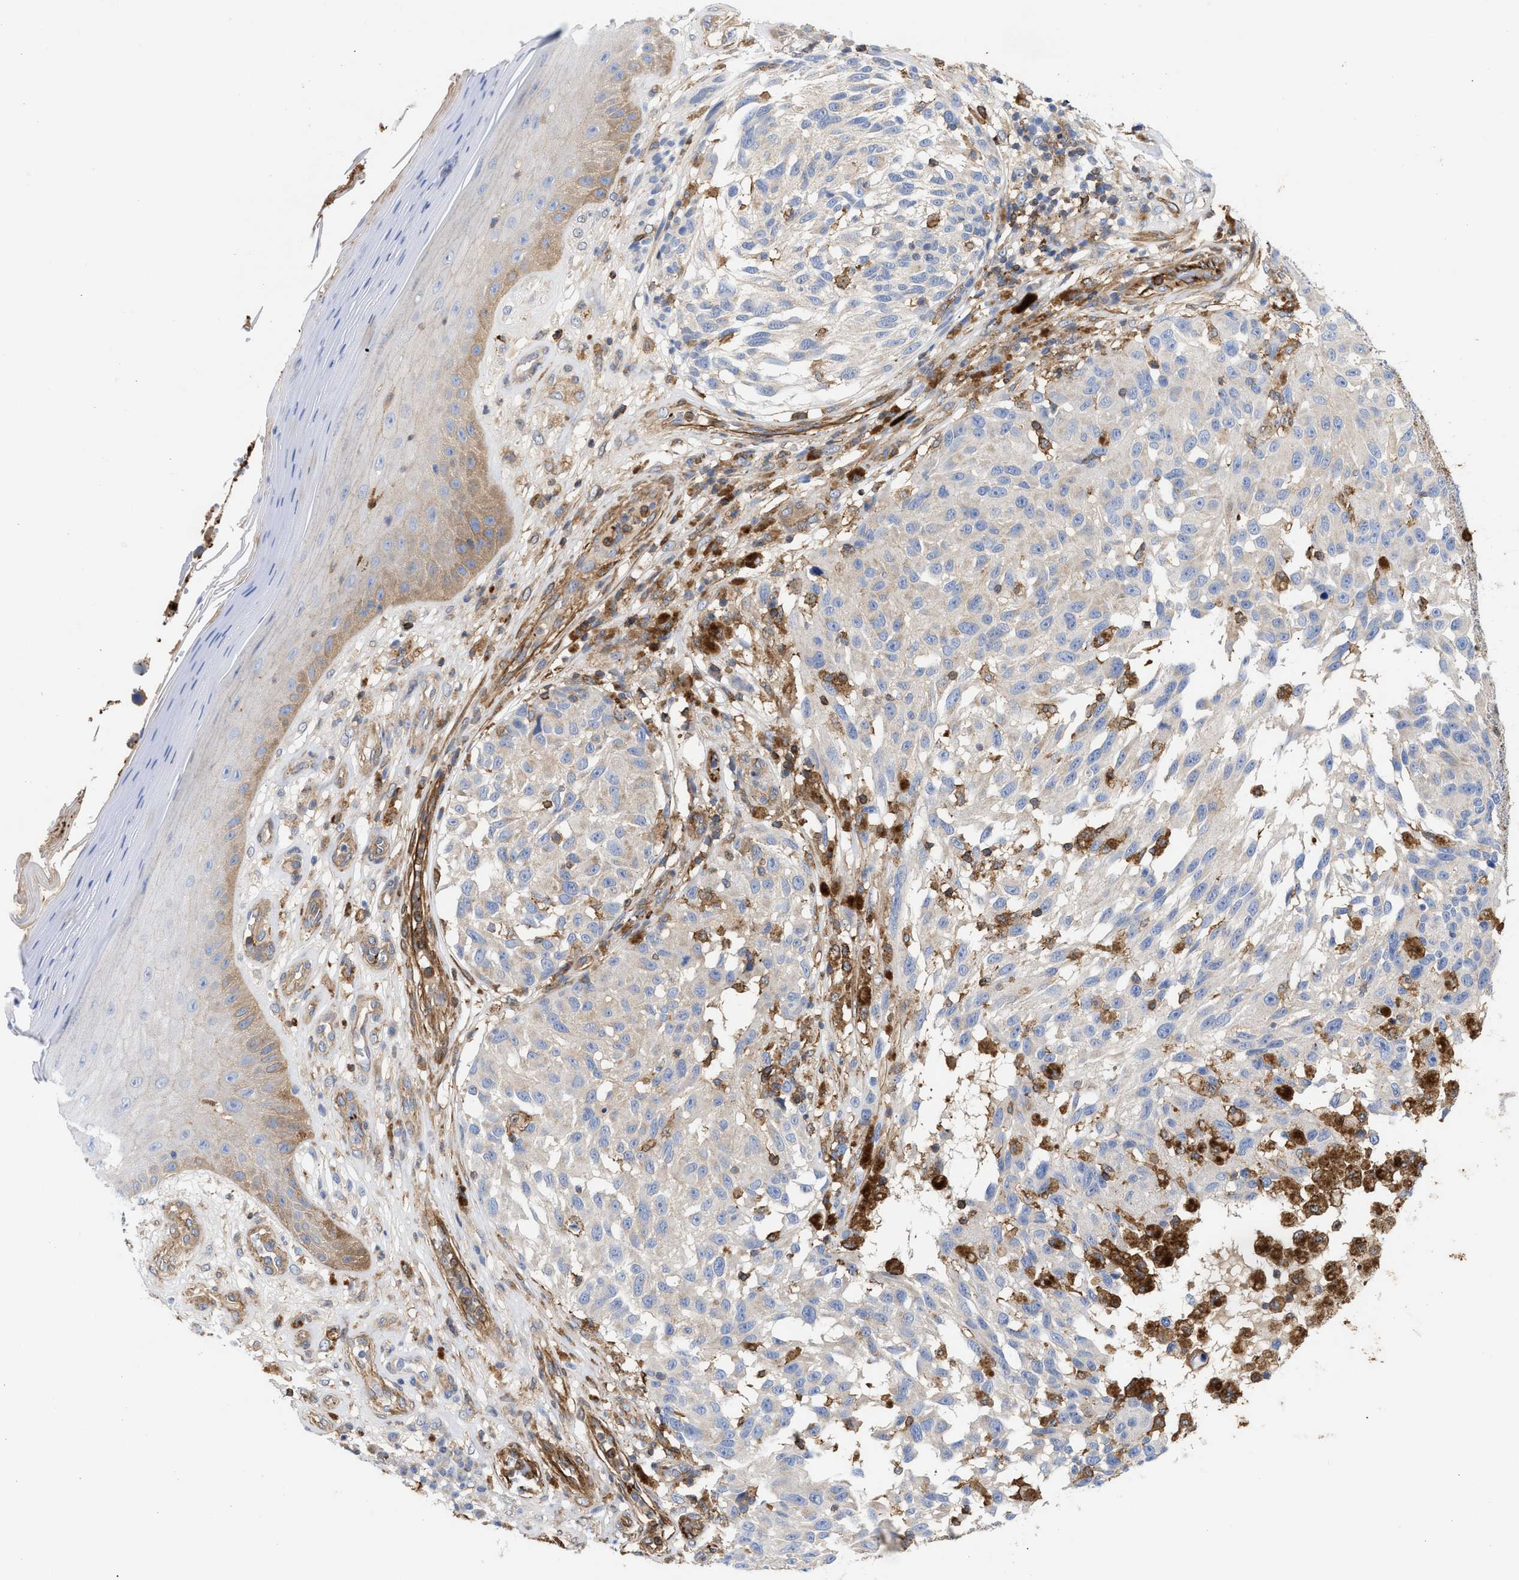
{"staining": {"intensity": "negative", "quantity": "none", "location": "none"}, "tissue": "melanoma", "cell_type": "Tumor cells", "image_type": "cancer", "snomed": [{"axis": "morphology", "description": "Malignant melanoma, NOS"}, {"axis": "topography", "description": "Skin"}], "caption": "This is an immunohistochemistry micrograph of human melanoma. There is no staining in tumor cells.", "gene": "HS3ST5", "patient": {"sex": "female", "age": 73}}